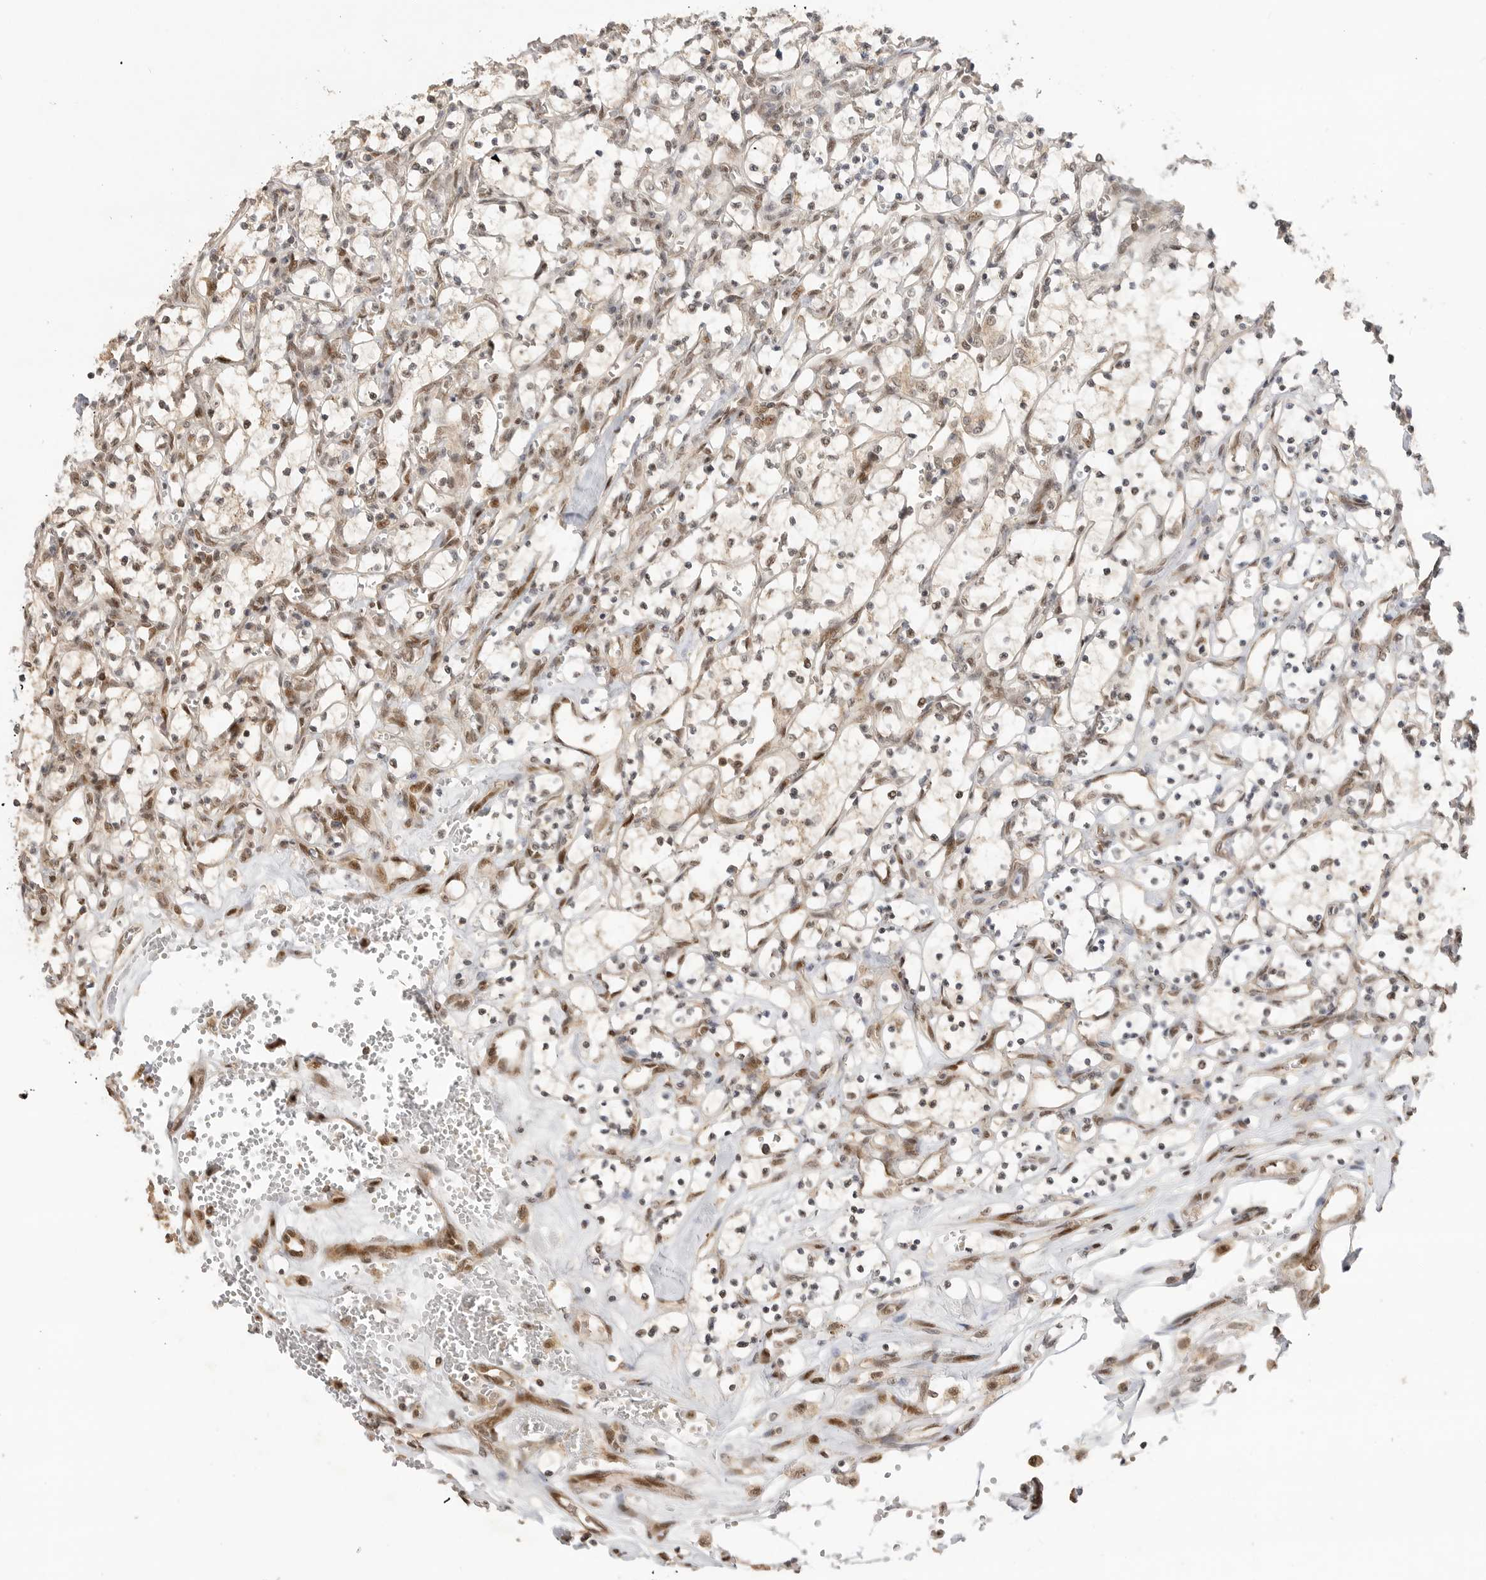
{"staining": {"intensity": "negative", "quantity": "none", "location": "none"}, "tissue": "renal cancer", "cell_type": "Tumor cells", "image_type": "cancer", "snomed": [{"axis": "morphology", "description": "Adenocarcinoma, NOS"}, {"axis": "topography", "description": "Kidney"}], "caption": "High power microscopy image of an immunohistochemistry micrograph of renal adenocarcinoma, revealing no significant expression in tumor cells. (Brightfield microscopy of DAB (3,3'-diaminobenzidine) IHC at high magnification).", "gene": "ALKAL1", "patient": {"sex": "female", "age": 69}}